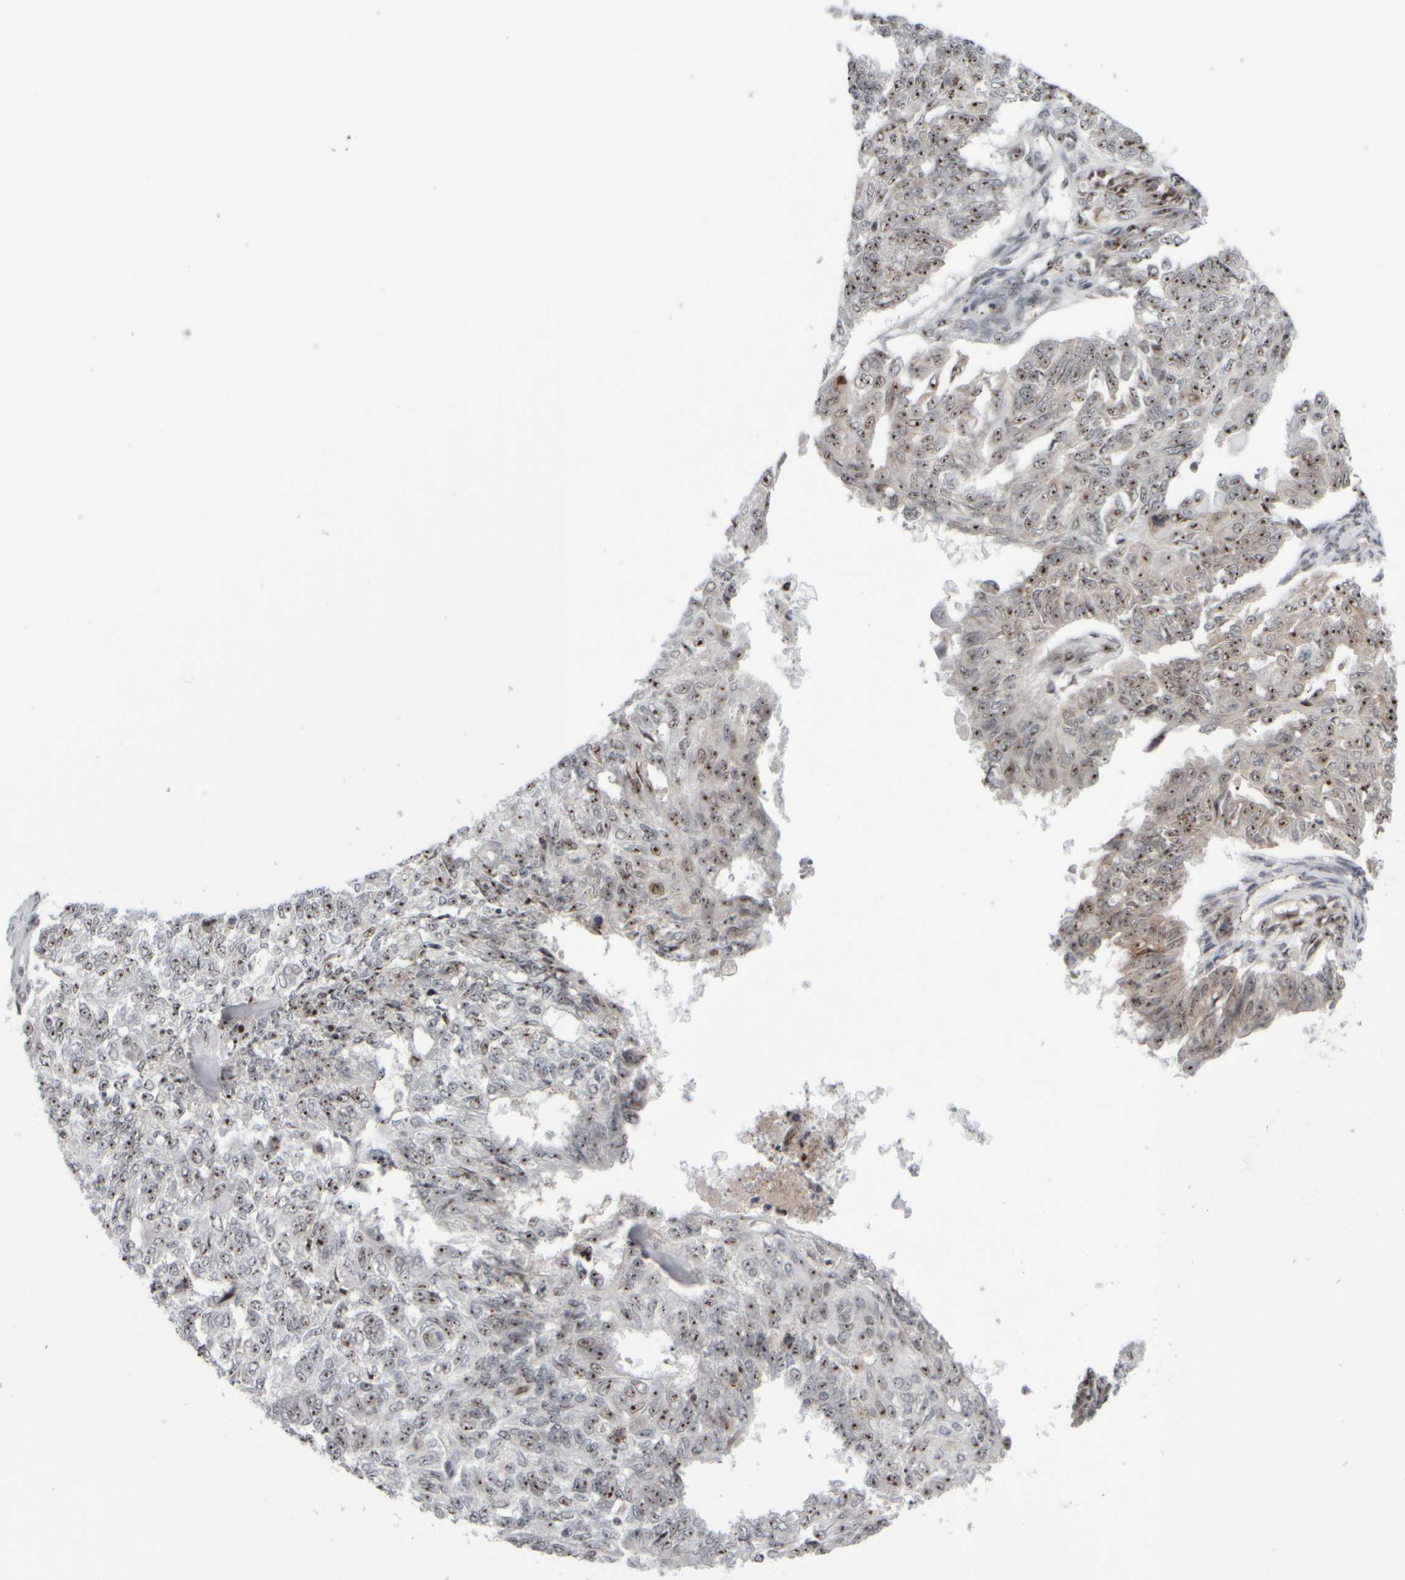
{"staining": {"intensity": "weak", "quantity": ">75%", "location": "nuclear"}, "tissue": "endometrial cancer", "cell_type": "Tumor cells", "image_type": "cancer", "snomed": [{"axis": "morphology", "description": "Adenocarcinoma, NOS"}, {"axis": "topography", "description": "Endometrium"}], "caption": "Endometrial adenocarcinoma was stained to show a protein in brown. There is low levels of weak nuclear staining in about >75% of tumor cells. (Brightfield microscopy of DAB IHC at high magnification).", "gene": "SURF6", "patient": {"sex": "female", "age": 32}}